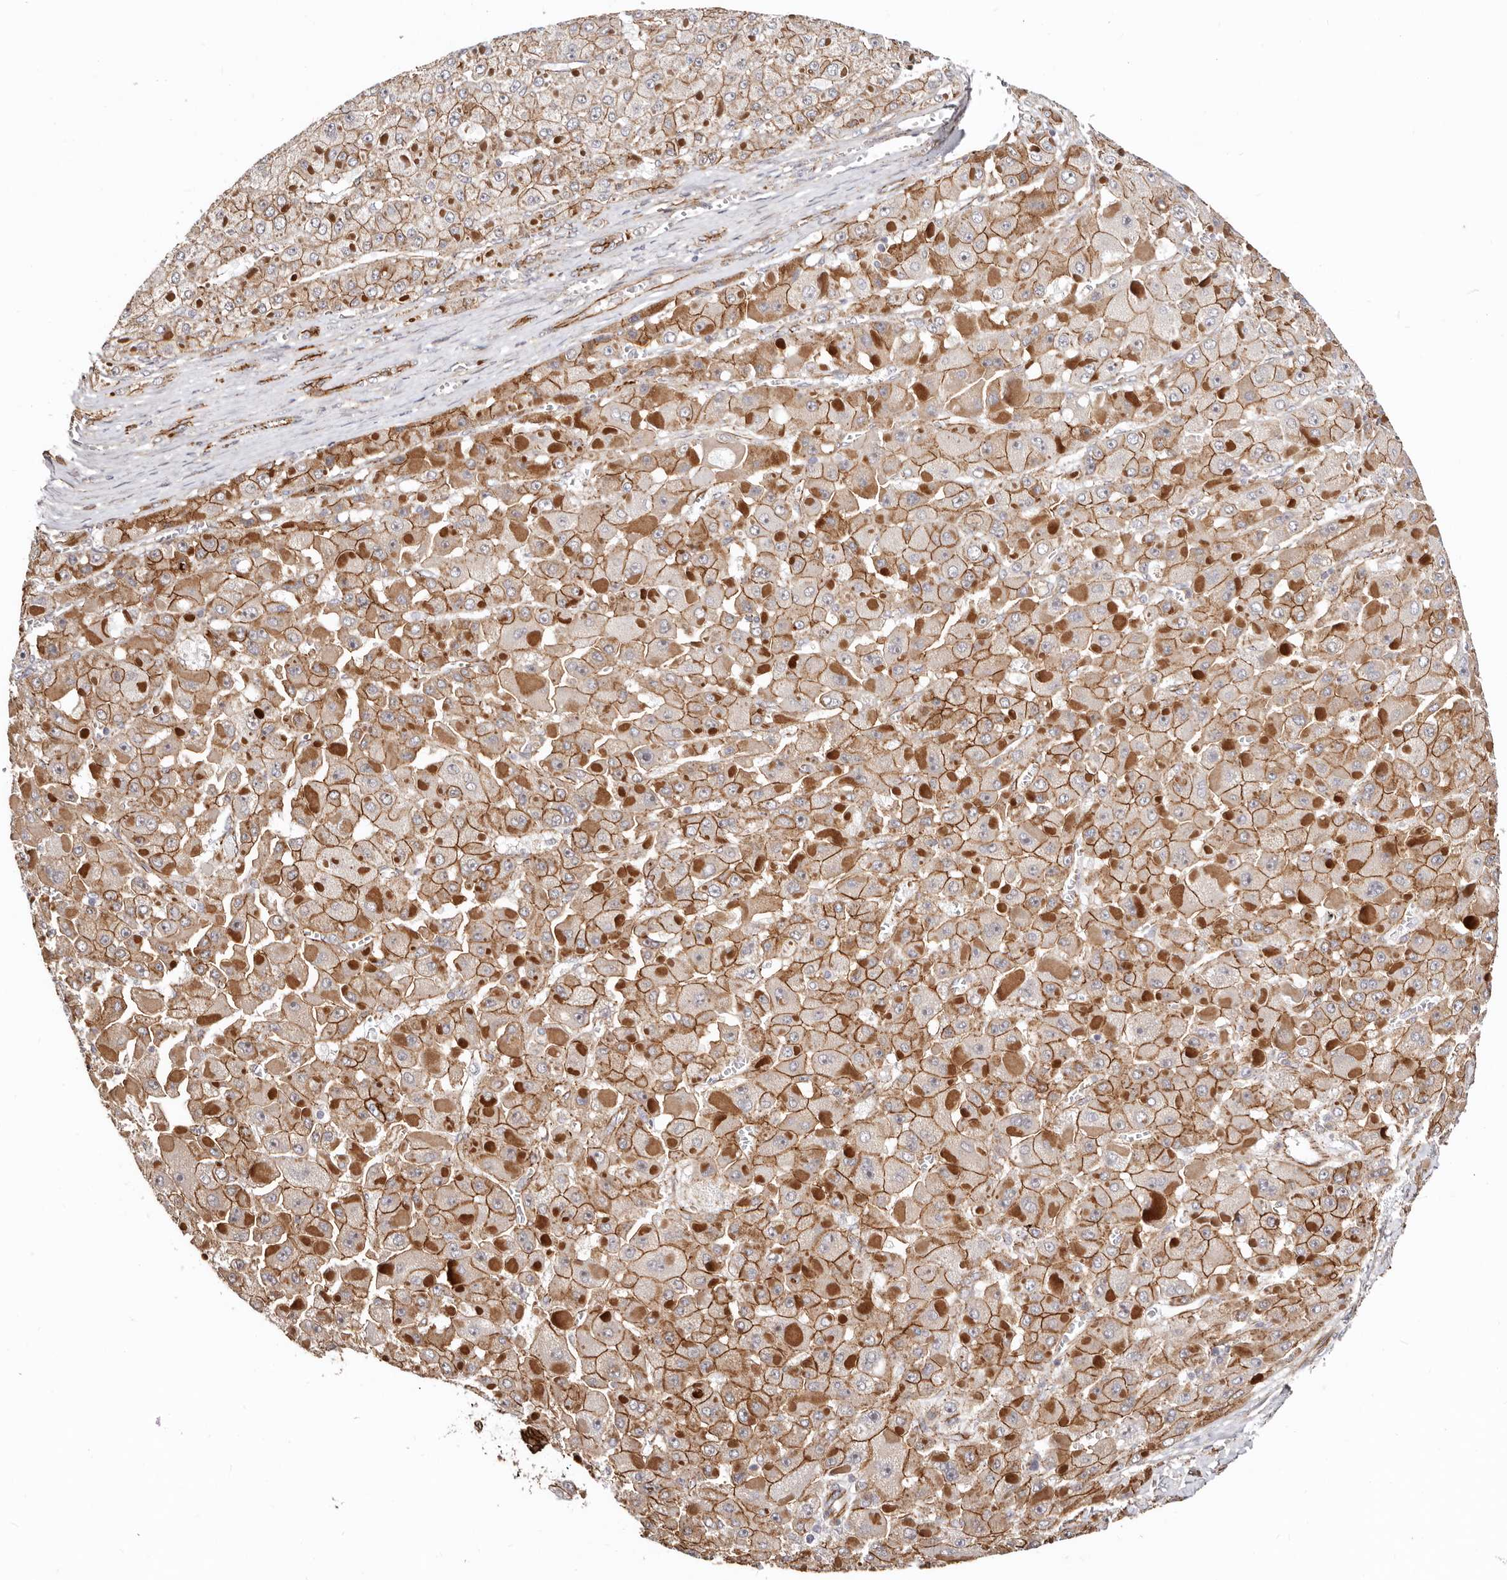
{"staining": {"intensity": "strong", "quantity": ">75%", "location": "cytoplasmic/membranous"}, "tissue": "liver cancer", "cell_type": "Tumor cells", "image_type": "cancer", "snomed": [{"axis": "morphology", "description": "Carcinoma, Hepatocellular, NOS"}, {"axis": "topography", "description": "Liver"}], "caption": "Strong cytoplasmic/membranous protein staining is appreciated in approximately >75% of tumor cells in liver cancer (hepatocellular carcinoma).", "gene": "CTNNB1", "patient": {"sex": "female", "age": 73}}